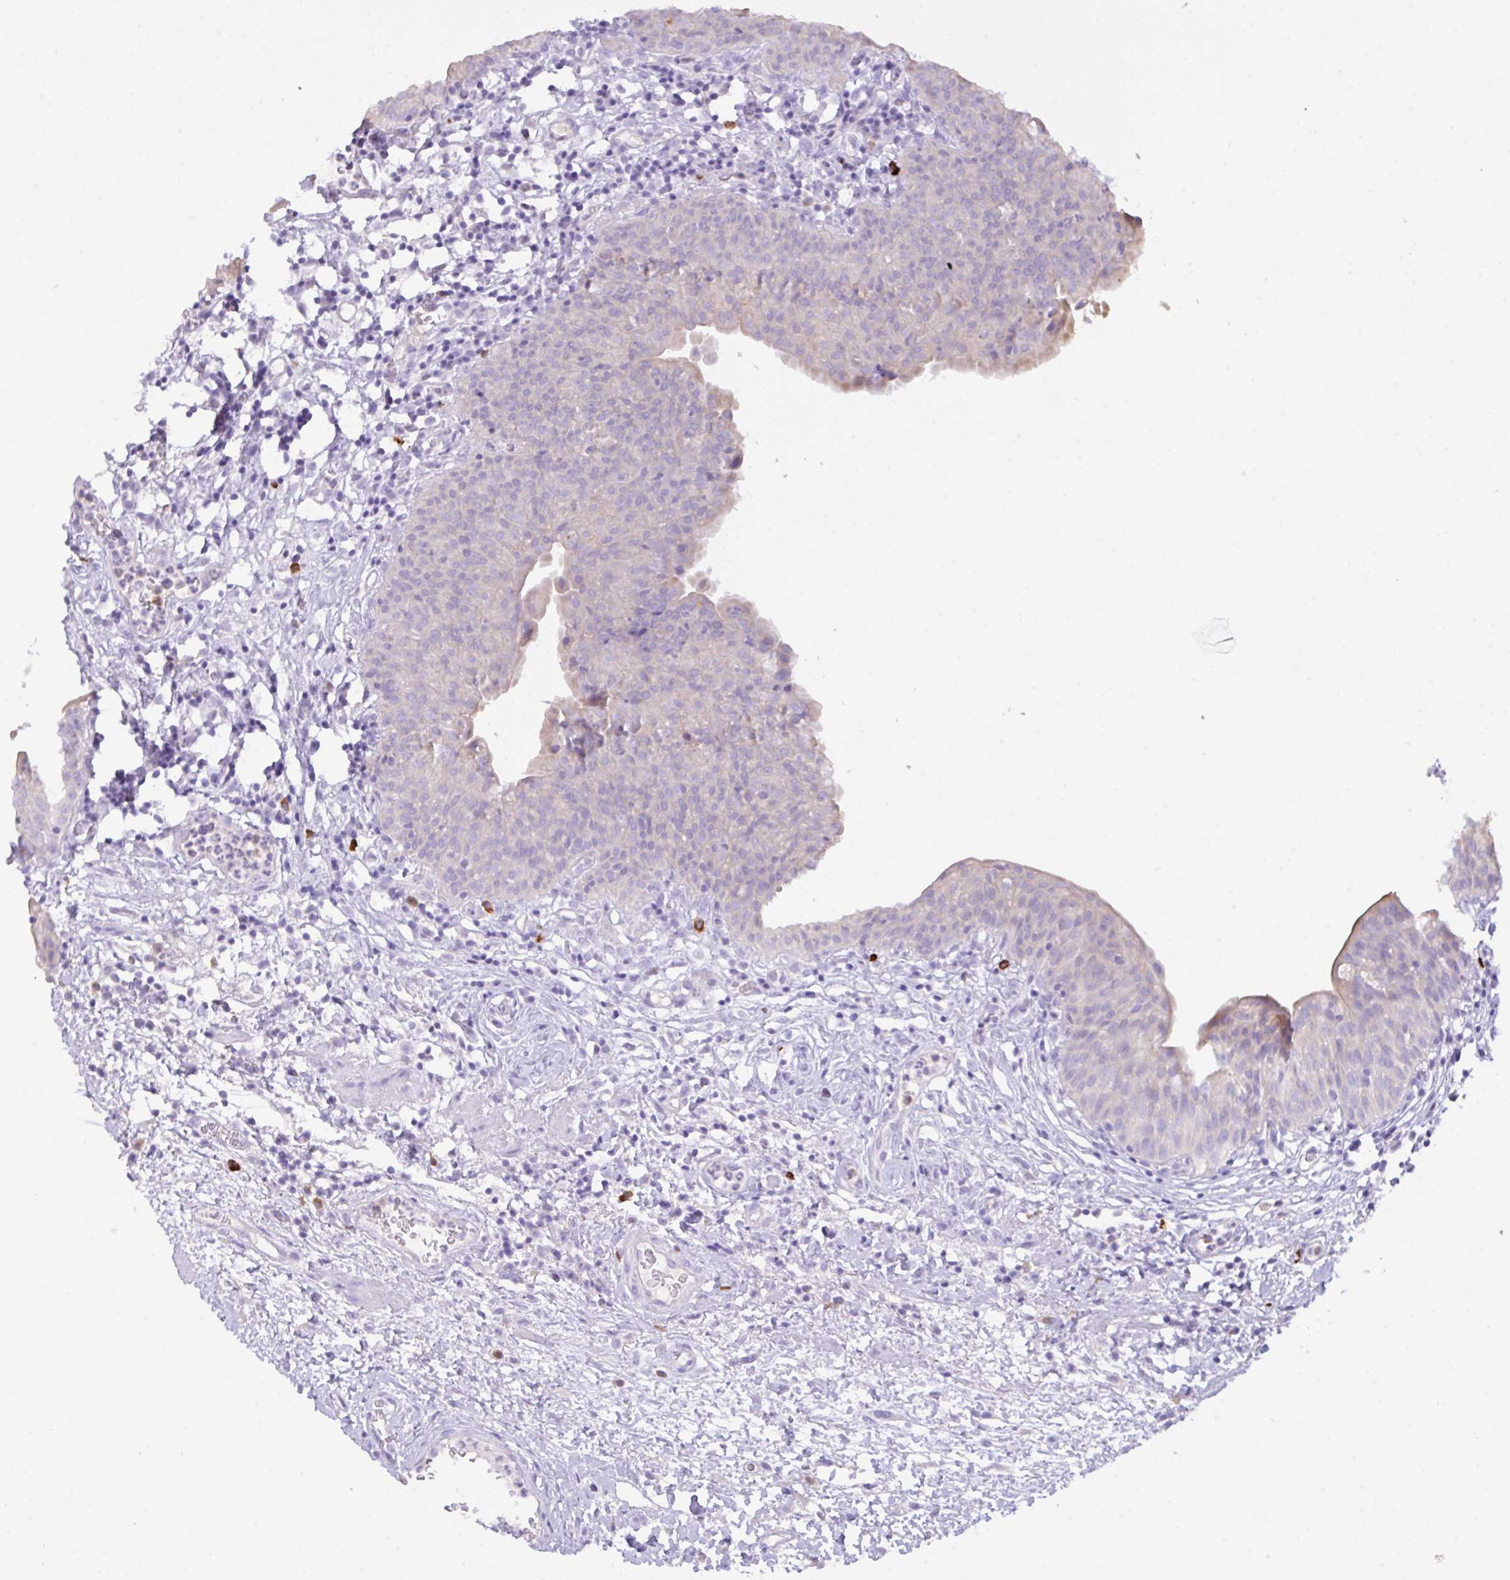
{"staining": {"intensity": "negative", "quantity": "none", "location": "none"}, "tissue": "urinary bladder", "cell_type": "Urothelial cells", "image_type": "normal", "snomed": [{"axis": "morphology", "description": "Normal tissue, NOS"}, {"axis": "morphology", "description": "Inflammation, NOS"}, {"axis": "topography", "description": "Urinary bladder"}], "caption": "A histopathology image of human urinary bladder is negative for staining in urothelial cells. (Stains: DAB (3,3'-diaminobenzidine) IHC with hematoxylin counter stain, Microscopy: brightfield microscopy at high magnification).", "gene": "CST11", "patient": {"sex": "male", "age": 57}}